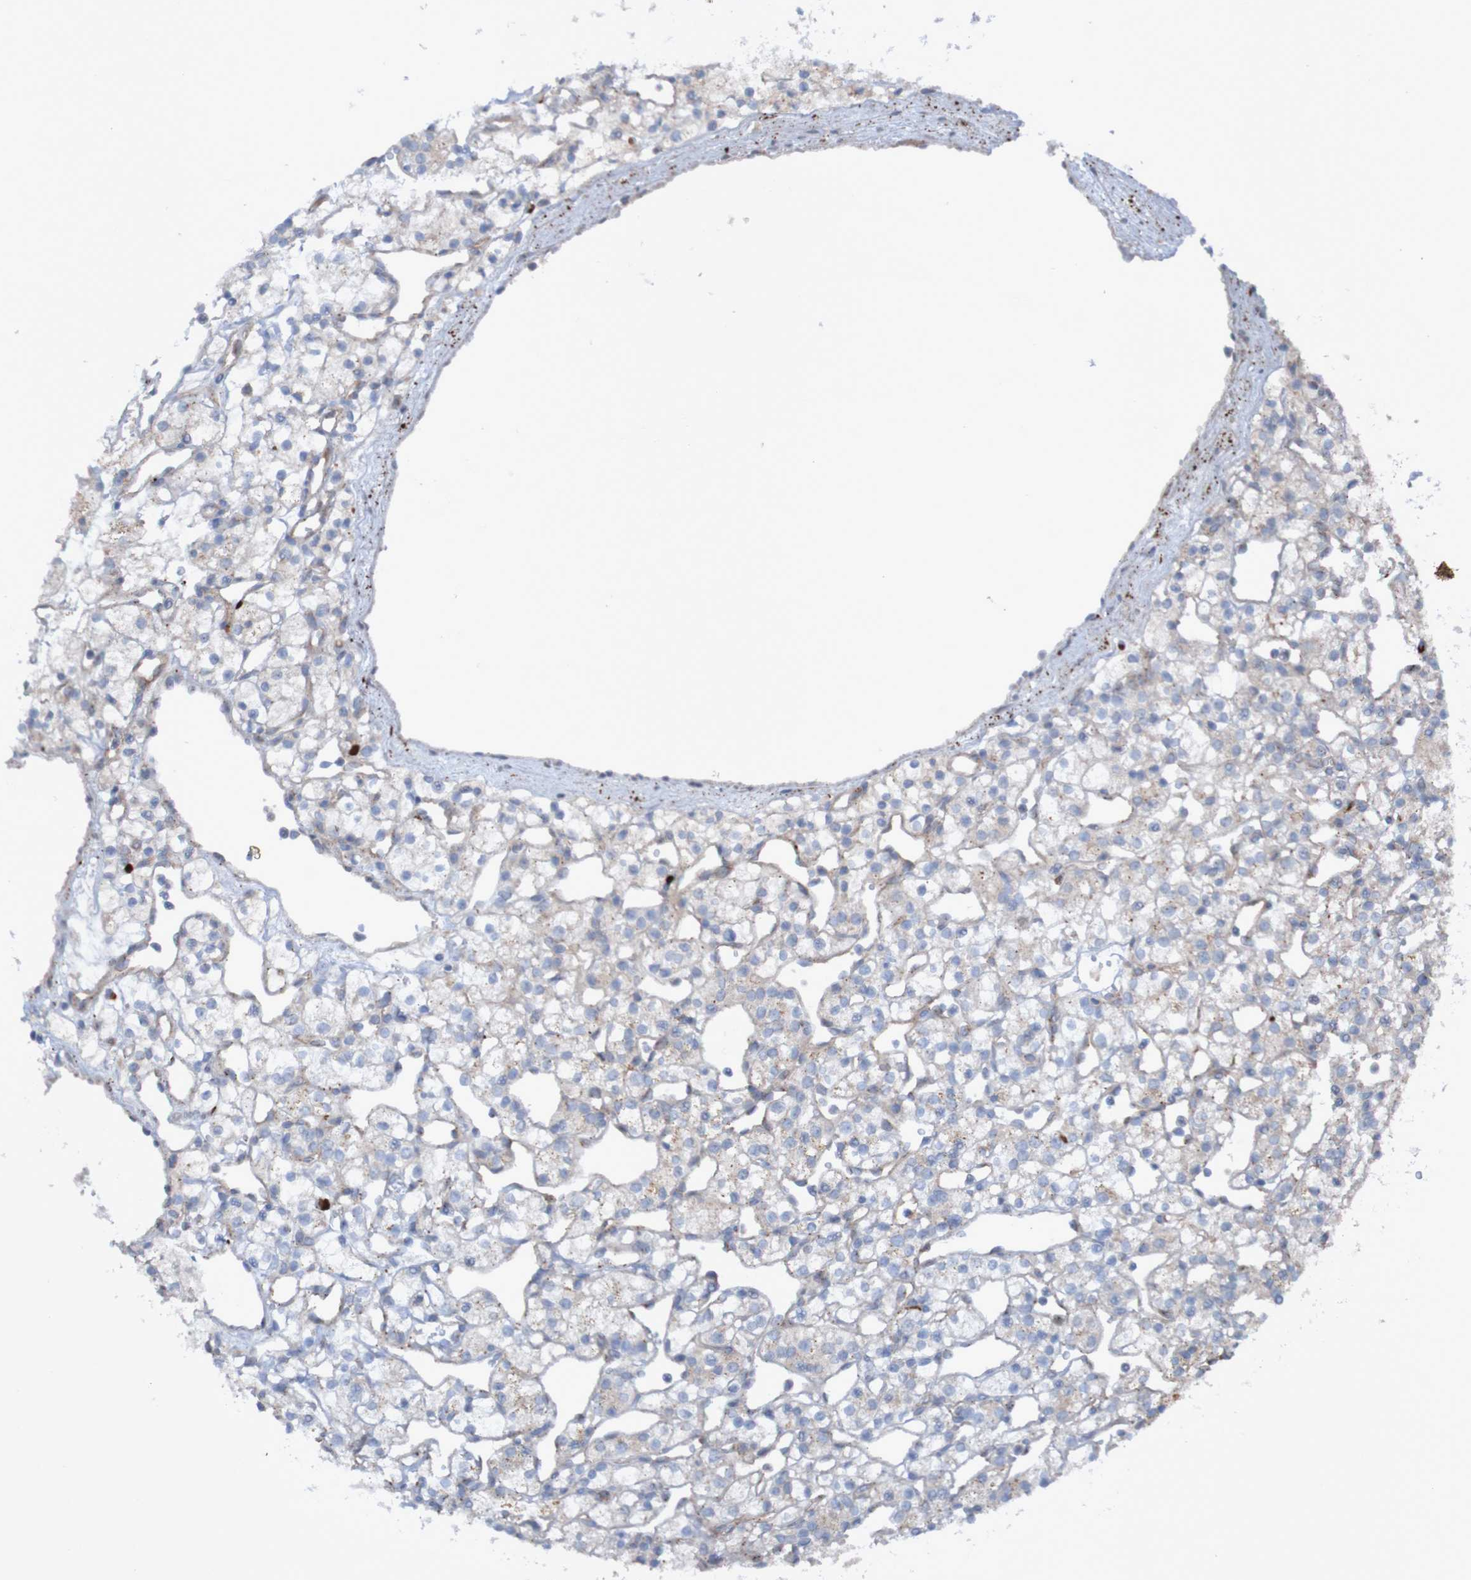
{"staining": {"intensity": "negative", "quantity": "none", "location": "none"}, "tissue": "renal cancer", "cell_type": "Tumor cells", "image_type": "cancer", "snomed": [{"axis": "morphology", "description": "Adenocarcinoma, NOS"}, {"axis": "topography", "description": "Kidney"}], "caption": "Renal cancer was stained to show a protein in brown. There is no significant staining in tumor cells.", "gene": "ANGPT4", "patient": {"sex": "female", "age": 60}}